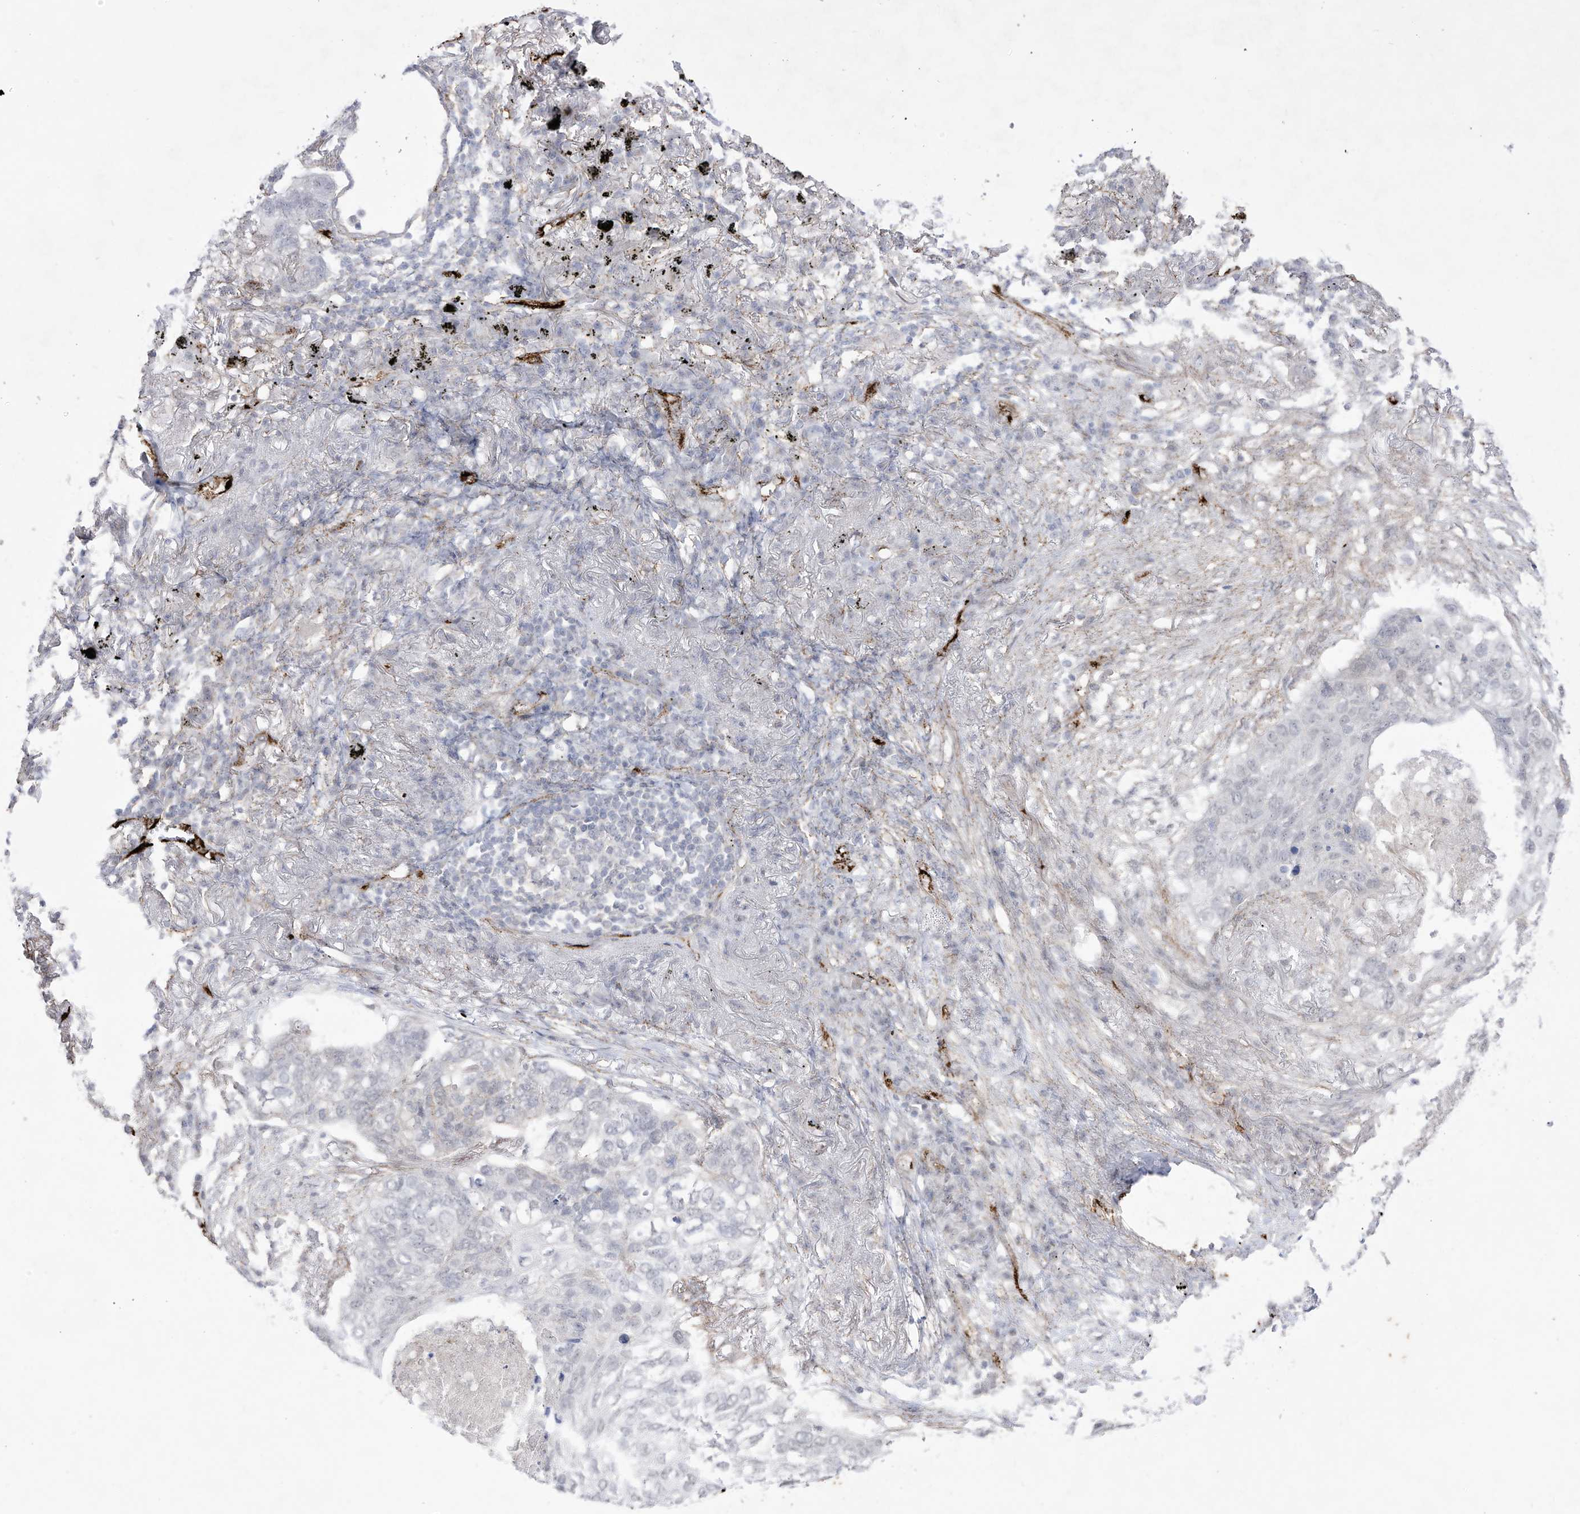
{"staining": {"intensity": "negative", "quantity": "none", "location": "none"}, "tissue": "lung cancer", "cell_type": "Tumor cells", "image_type": "cancer", "snomed": [{"axis": "morphology", "description": "Squamous cell carcinoma, NOS"}, {"axis": "topography", "description": "Lung"}], "caption": "Immunohistochemistry (IHC) photomicrograph of neoplastic tissue: lung squamous cell carcinoma stained with DAB (3,3'-diaminobenzidine) displays no significant protein positivity in tumor cells. The staining is performed using DAB (3,3'-diaminobenzidine) brown chromogen with nuclei counter-stained in using hematoxylin.", "gene": "ZGRF1", "patient": {"sex": "female", "age": 63}}